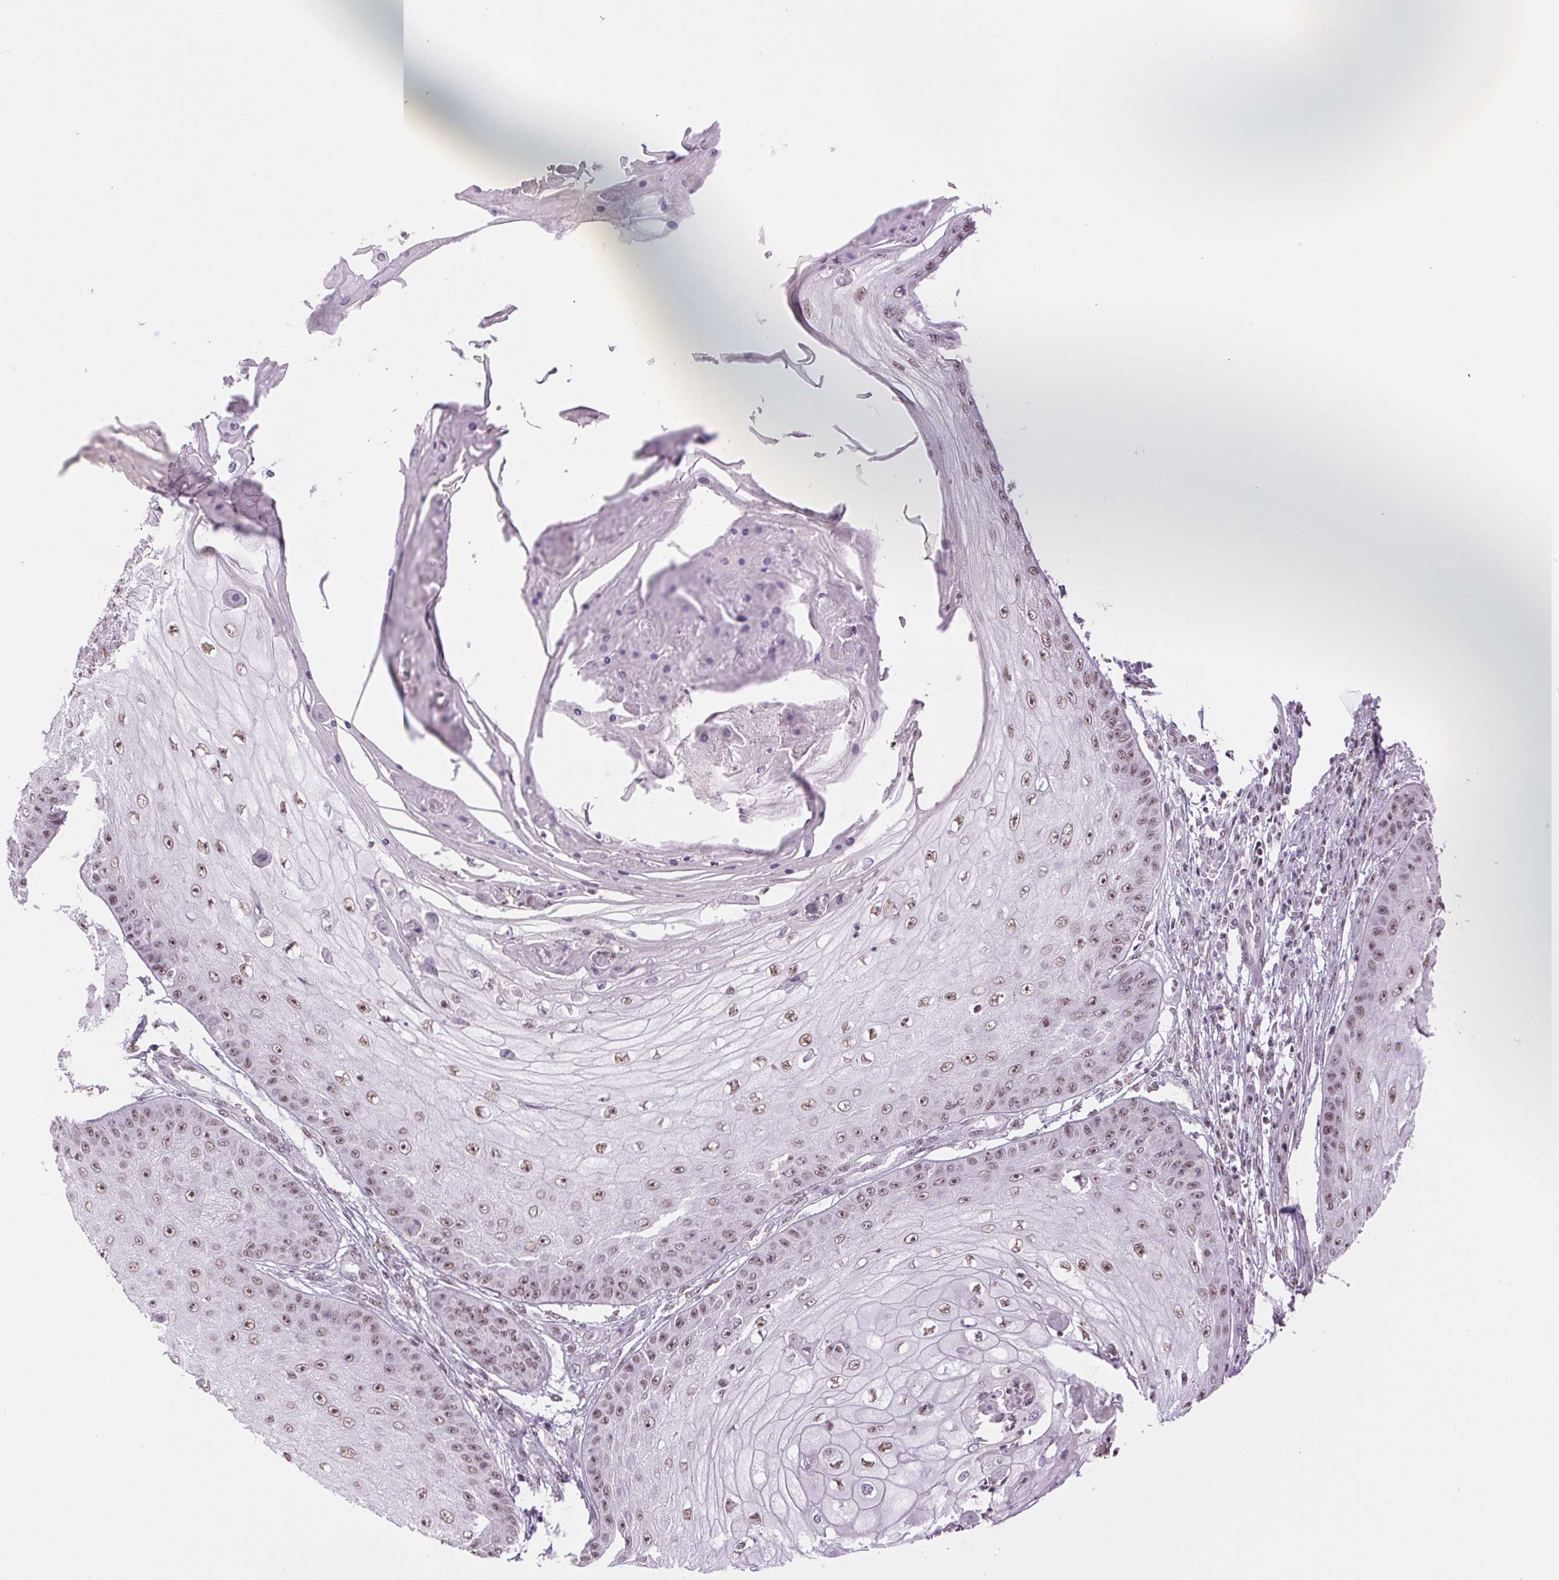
{"staining": {"intensity": "weak", "quantity": ">75%", "location": "nuclear"}, "tissue": "skin cancer", "cell_type": "Tumor cells", "image_type": "cancer", "snomed": [{"axis": "morphology", "description": "Squamous cell carcinoma, NOS"}, {"axis": "topography", "description": "Skin"}], "caption": "Weak nuclear protein expression is seen in approximately >75% of tumor cells in squamous cell carcinoma (skin).", "gene": "RPRD1B", "patient": {"sex": "male", "age": 70}}